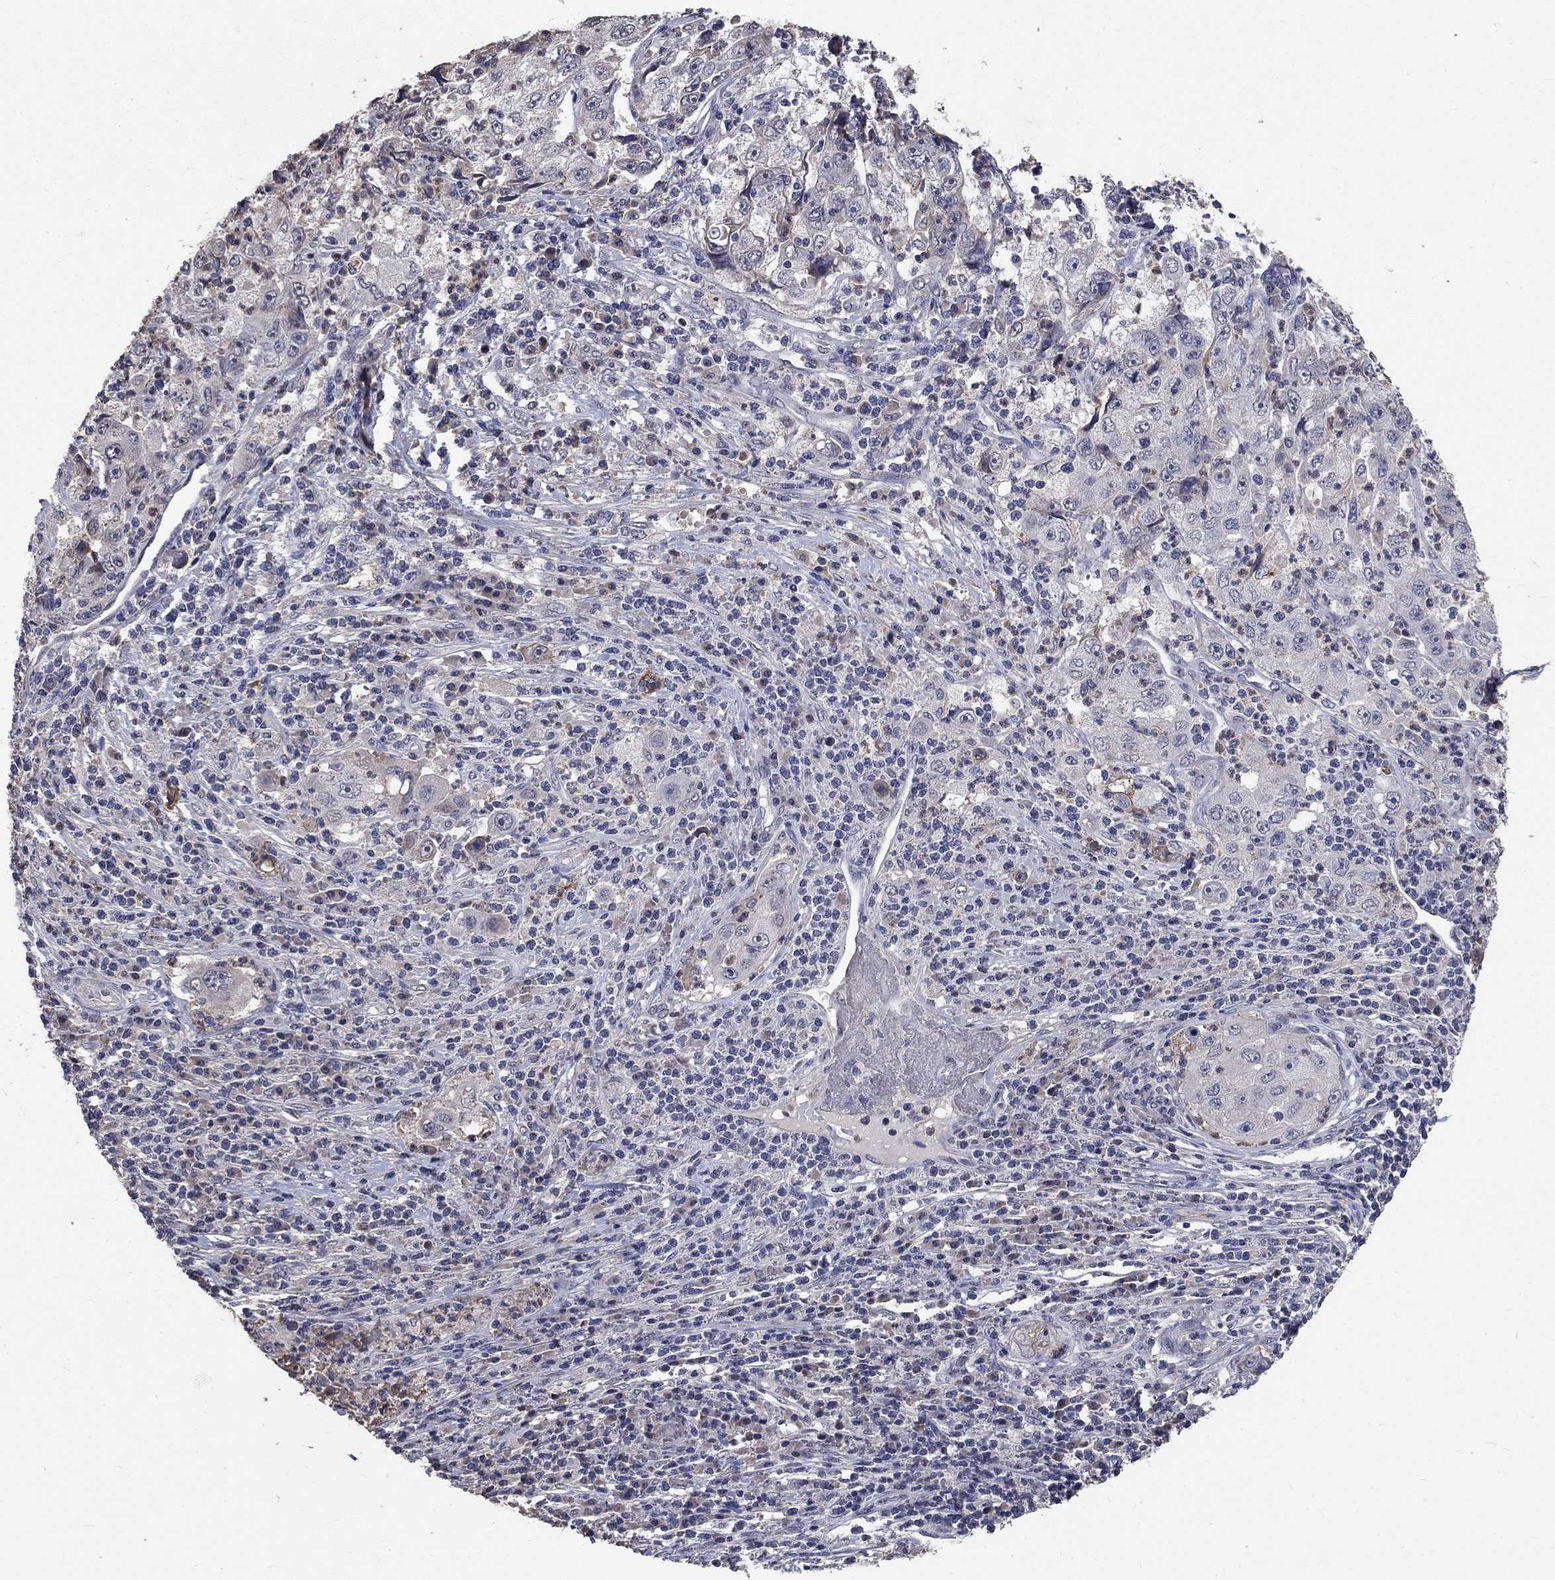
{"staining": {"intensity": "negative", "quantity": "none", "location": "none"}, "tissue": "cervical cancer", "cell_type": "Tumor cells", "image_type": "cancer", "snomed": [{"axis": "morphology", "description": "Squamous cell carcinoma, NOS"}, {"axis": "topography", "description": "Cervix"}], "caption": "DAB immunohistochemical staining of human cervical cancer (squamous cell carcinoma) exhibits no significant expression in tumor cells. Nuclei are stained in blue.", "gene": "CHST5", "patient": {"sex": "female", "age": 36}}